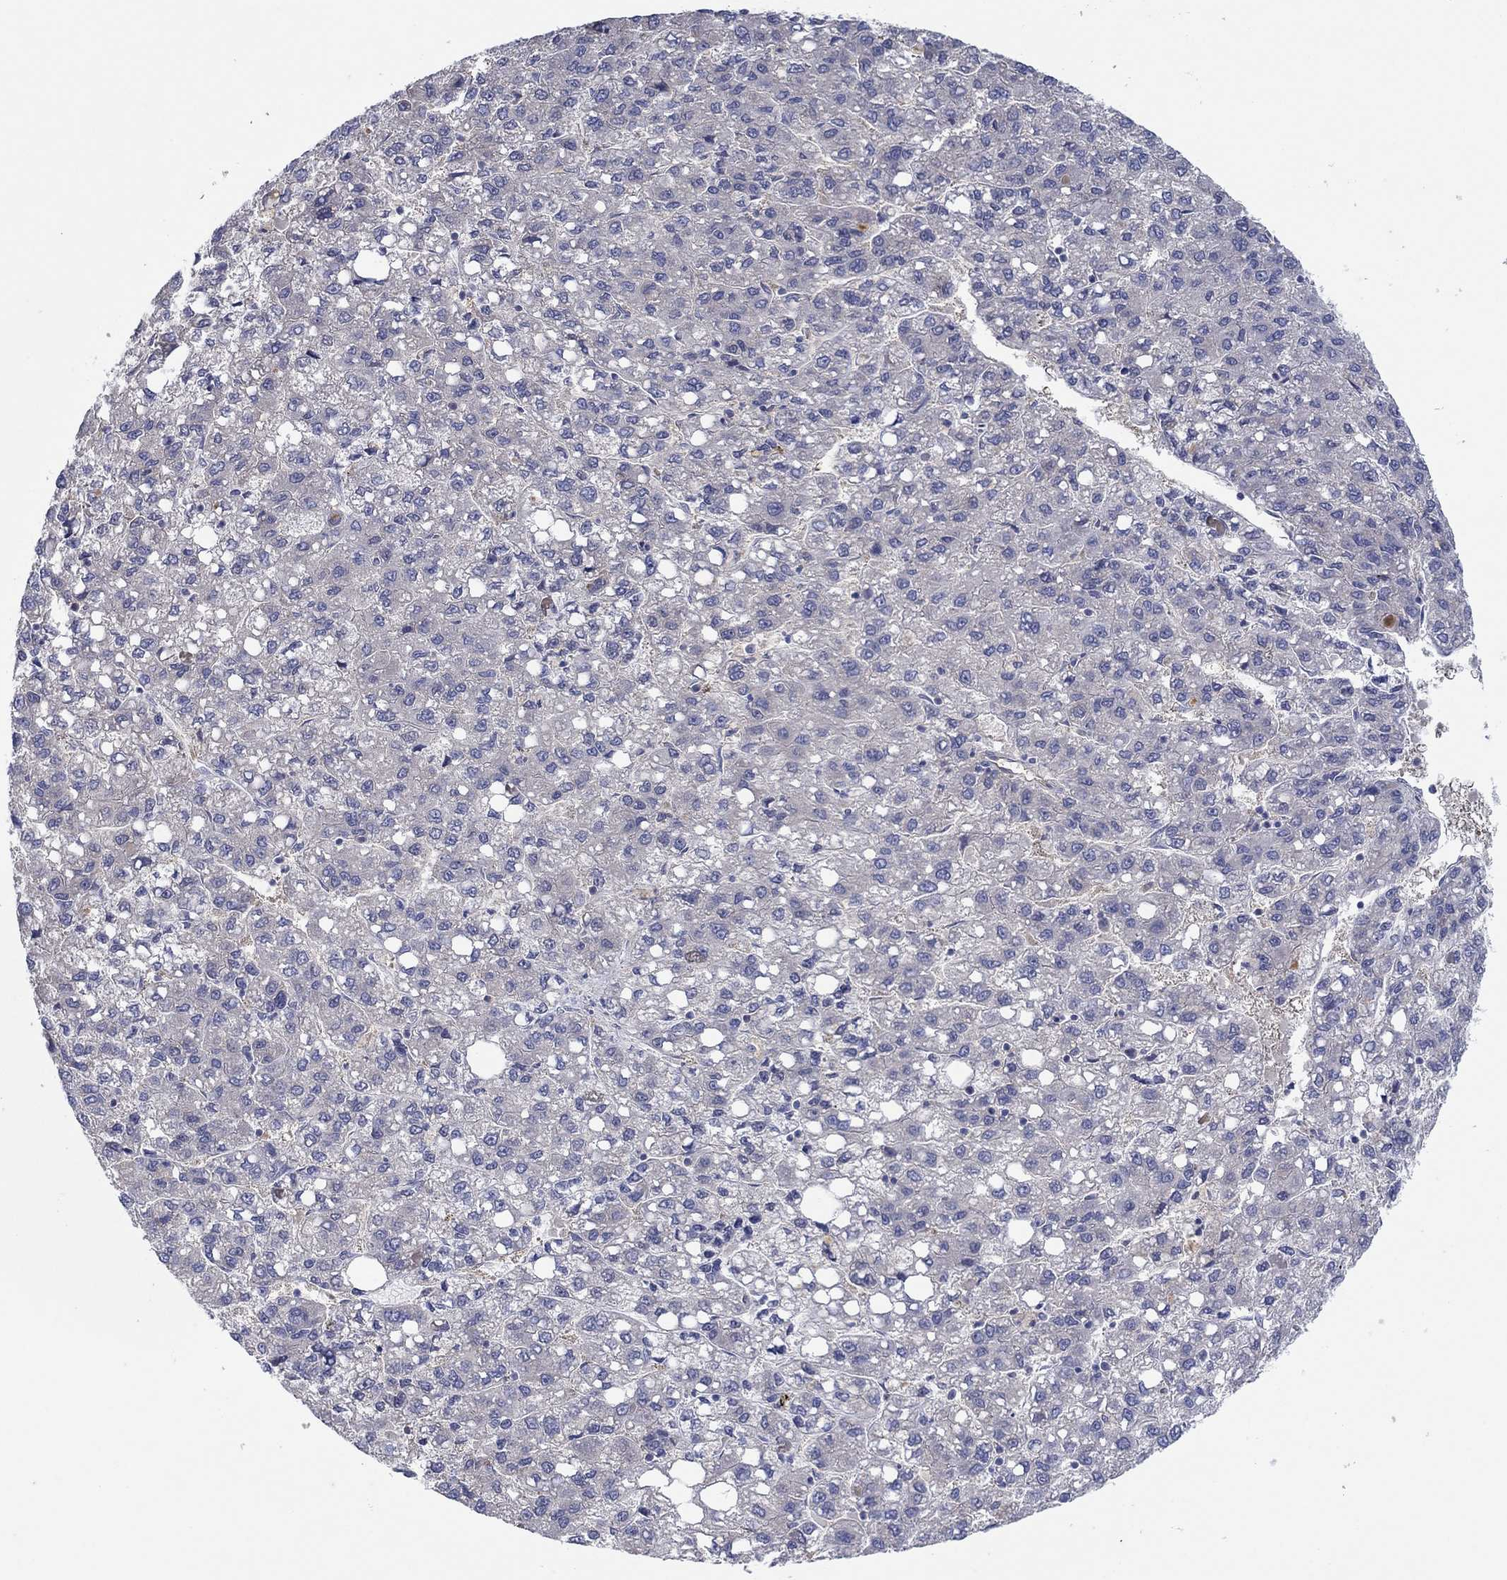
{"staining": {"intensity": "negative", "quantity": "none", "location": "none"}, "tissue": "liver cancer", "cell_type": "Tumor cells", "image_type": "cancer", "snomed": [{"axis": "morphology", "description": "Carcinoma, Hepatocellular, NOS"}, {"axis": "topography", "description": "Liver"}], "caption": "Human liver cancer (hepatocellular carcinoma) stained for a protein using immunohistochemistry displays no positivity in tumor cells.", "gene": "PLCL2", "patient": {"sex": "female", "age": 82}}